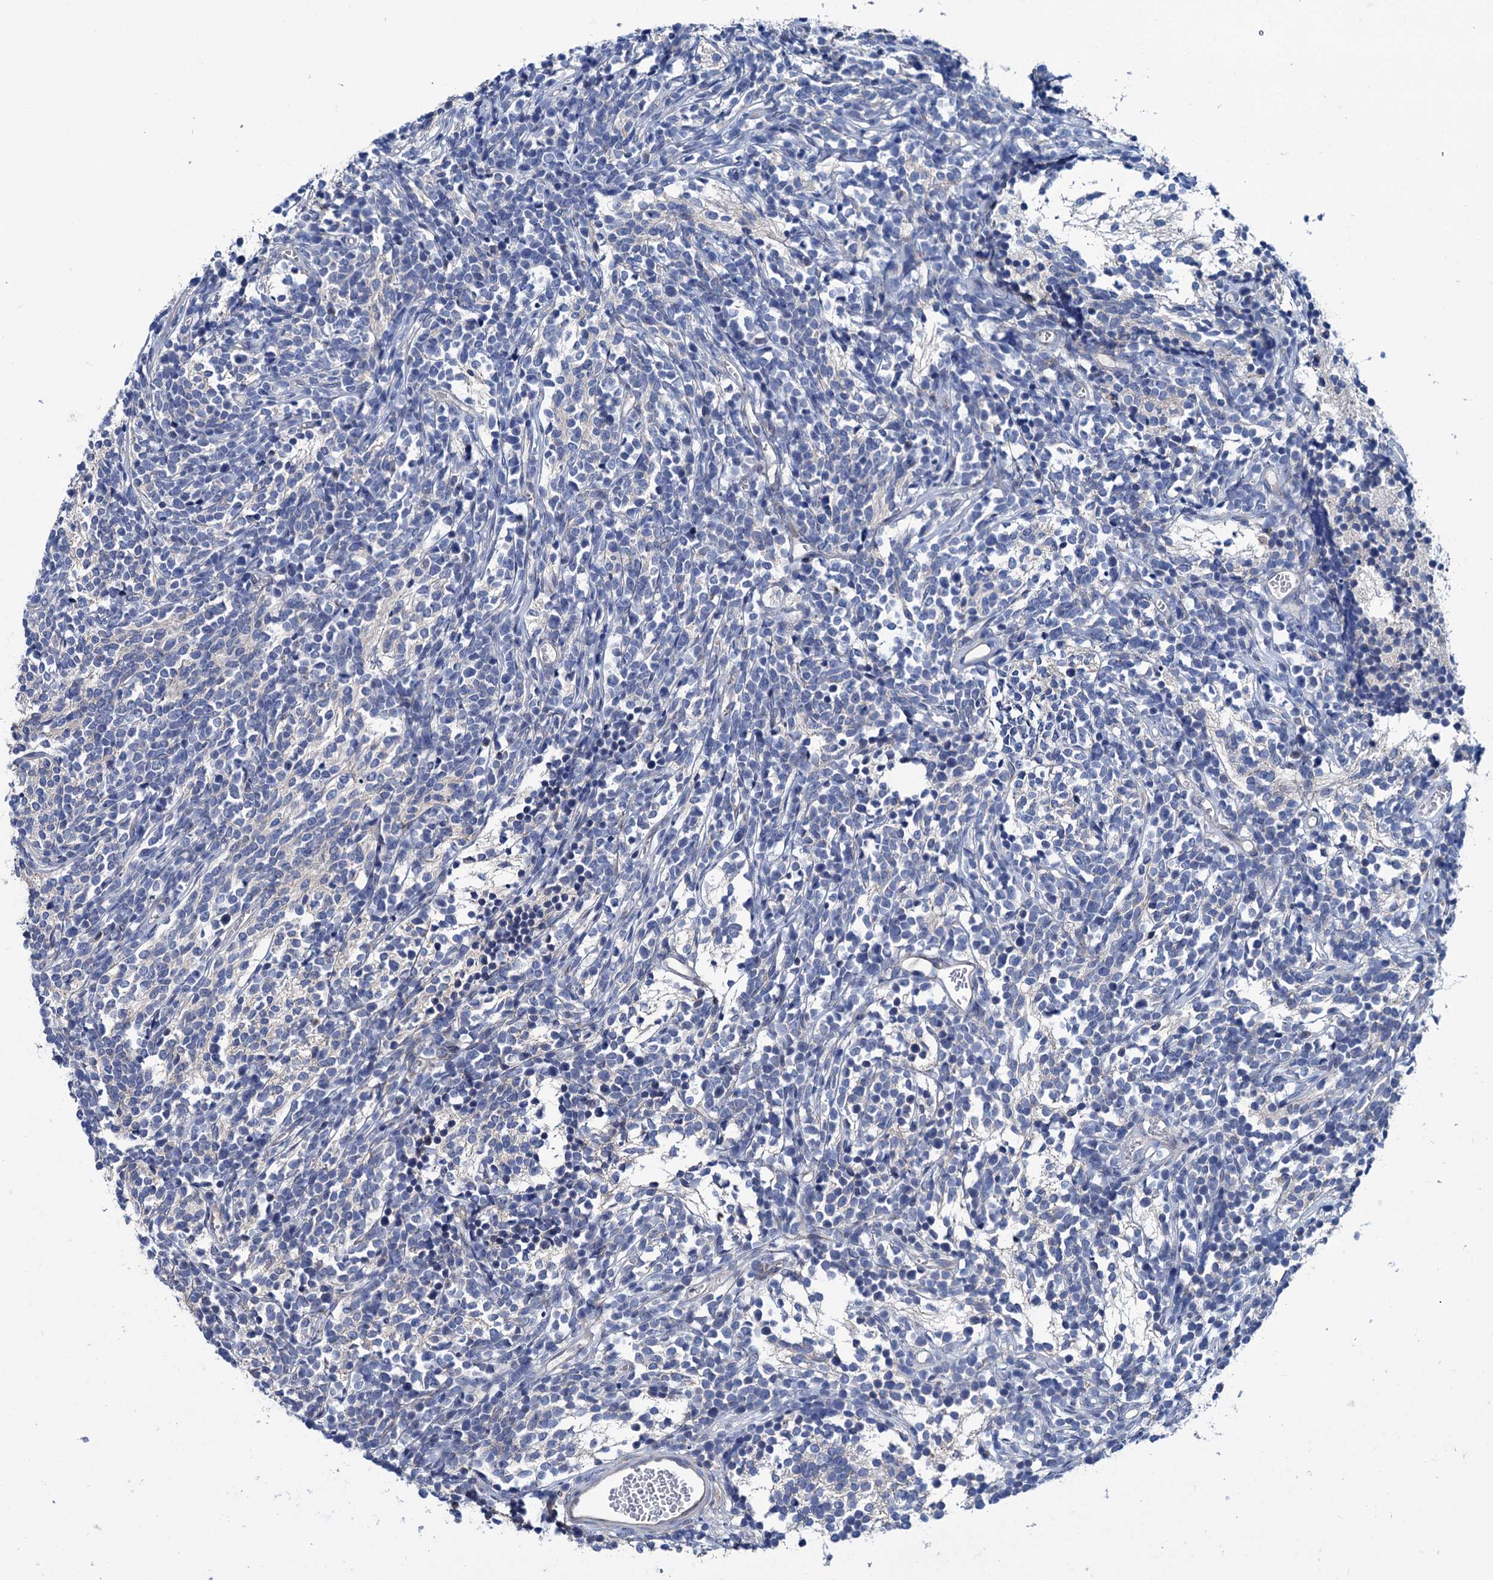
{"staining": {"intensity": "negative", "quantity": "none", "location": "none"}, "tissue": "glioma", "cell_type": "Tumor cells", "image_type": "cancer", "snomed": [{"axis": "morphology", "description": "Glioma, malignant, Low grade"}, {"axis": "topography", "description": "Brain"}], "caption": "A micrograph of low-grade glioma (malignant) stained for a protein demonstrates no brown staining in tumor cells. The staining is performed using DAB (3,3'-diaminobenzidine) brown chromogen with nuclei counter-stained in using hematoxylin.", "gene": "EYA4", "patient": {"sex": "female", "age": 1}}